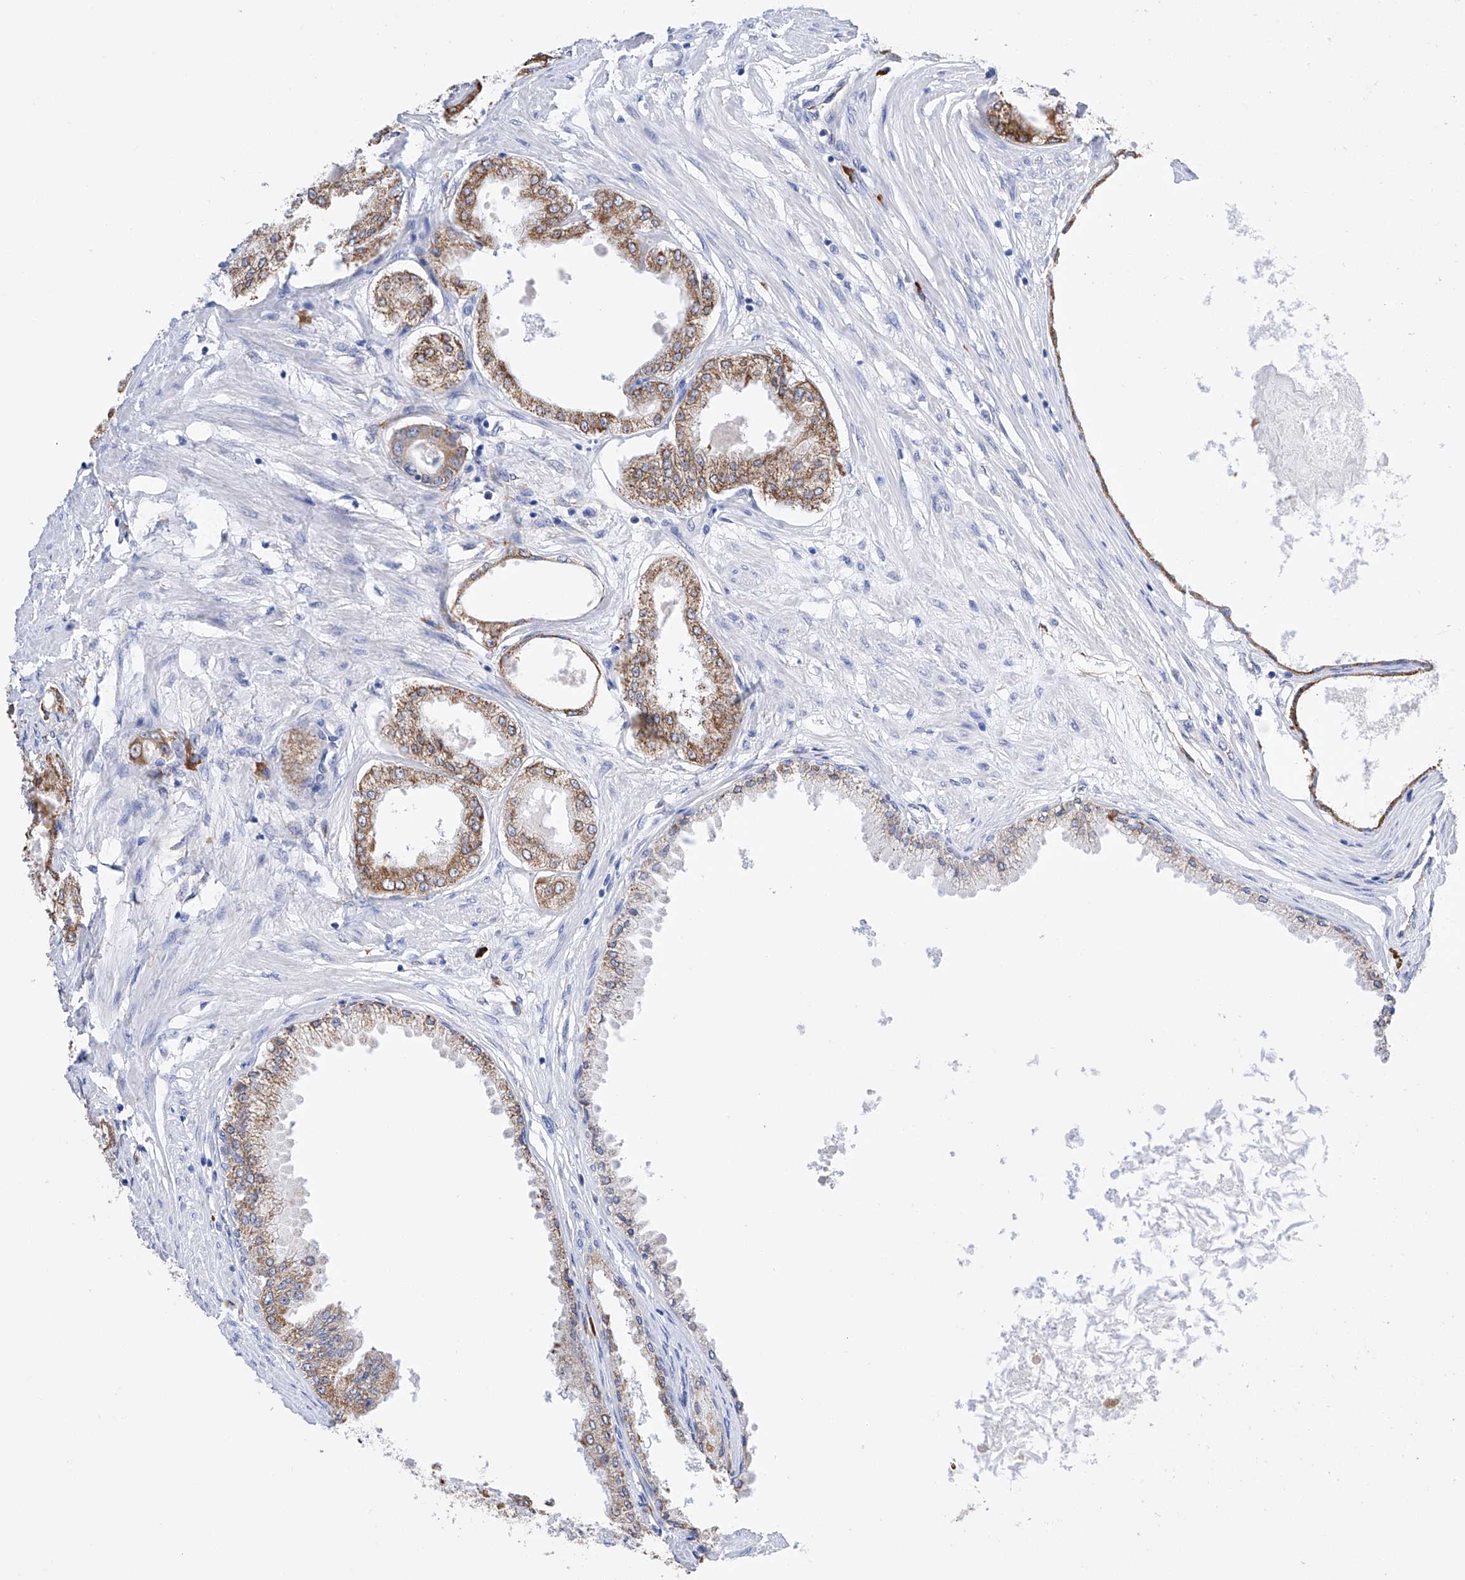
{"staining": {"intensity": "moderate", "quantity": ">75%", "location": "cytoplasmic/membranous"}, "tissue": "prostate cancer", "cell_type": "Tumor cells", "image_type": "cancer", "snomed": [{"axis": "morphology", "description": "Adenocarcinoma, Low grade"}, {"axis": "topography", "description": "Prostate"}], "caption": "IHC photomicrograph of neoplastic tissue: prostate cancer (adenocarcinoma (low-grade)) stained using immunohistochemistry exhibits medium levels of moderate protein expression localized specifically in the cytoplasmic/membranous of tumor cells, appearing as a cytoplasmic/membranous brown color.", "gene": "PDIA5", "patient": {"sex": "male", "age": 63}}